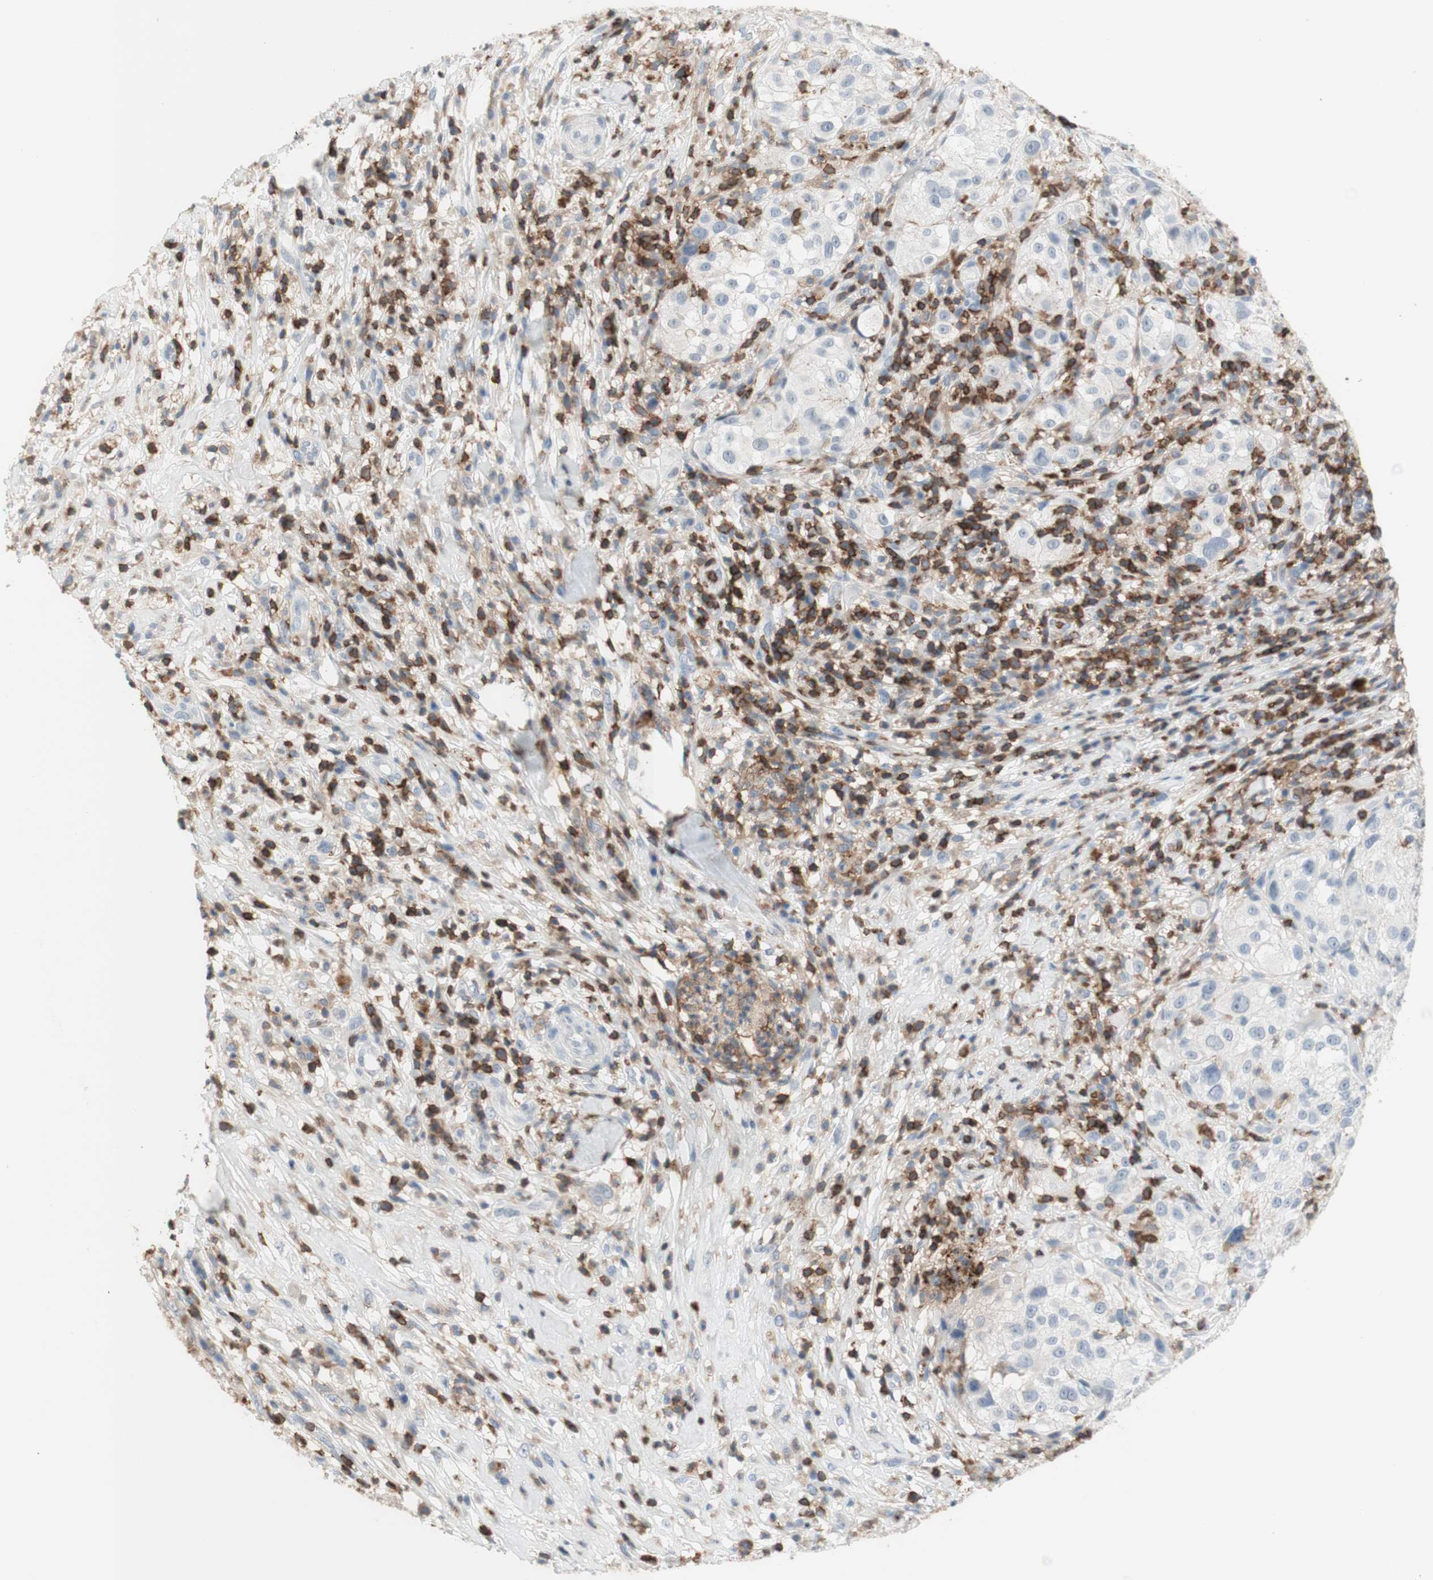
{"staining": {"intensity": "negative", "quantity": "none", "location": "none"}, "tissue": "melanoma", "cell_type": "Tumor cells", "image_type": "cancer", "snomed": [{"axis": "morphology", "description": "Necrosis, NOS"}, {"axis": "morphology", "description": "Malignant melanoma, NOS"}, {"axis": "topography", "description": "Skin"}], "caption": "This is a photomicrograph of immunohistochemistry (IHC) staining of melanoma, which shows no staining in tumor cells.", "gene": "SPINK6", "patient": {"sex": "female", "age": 87}}